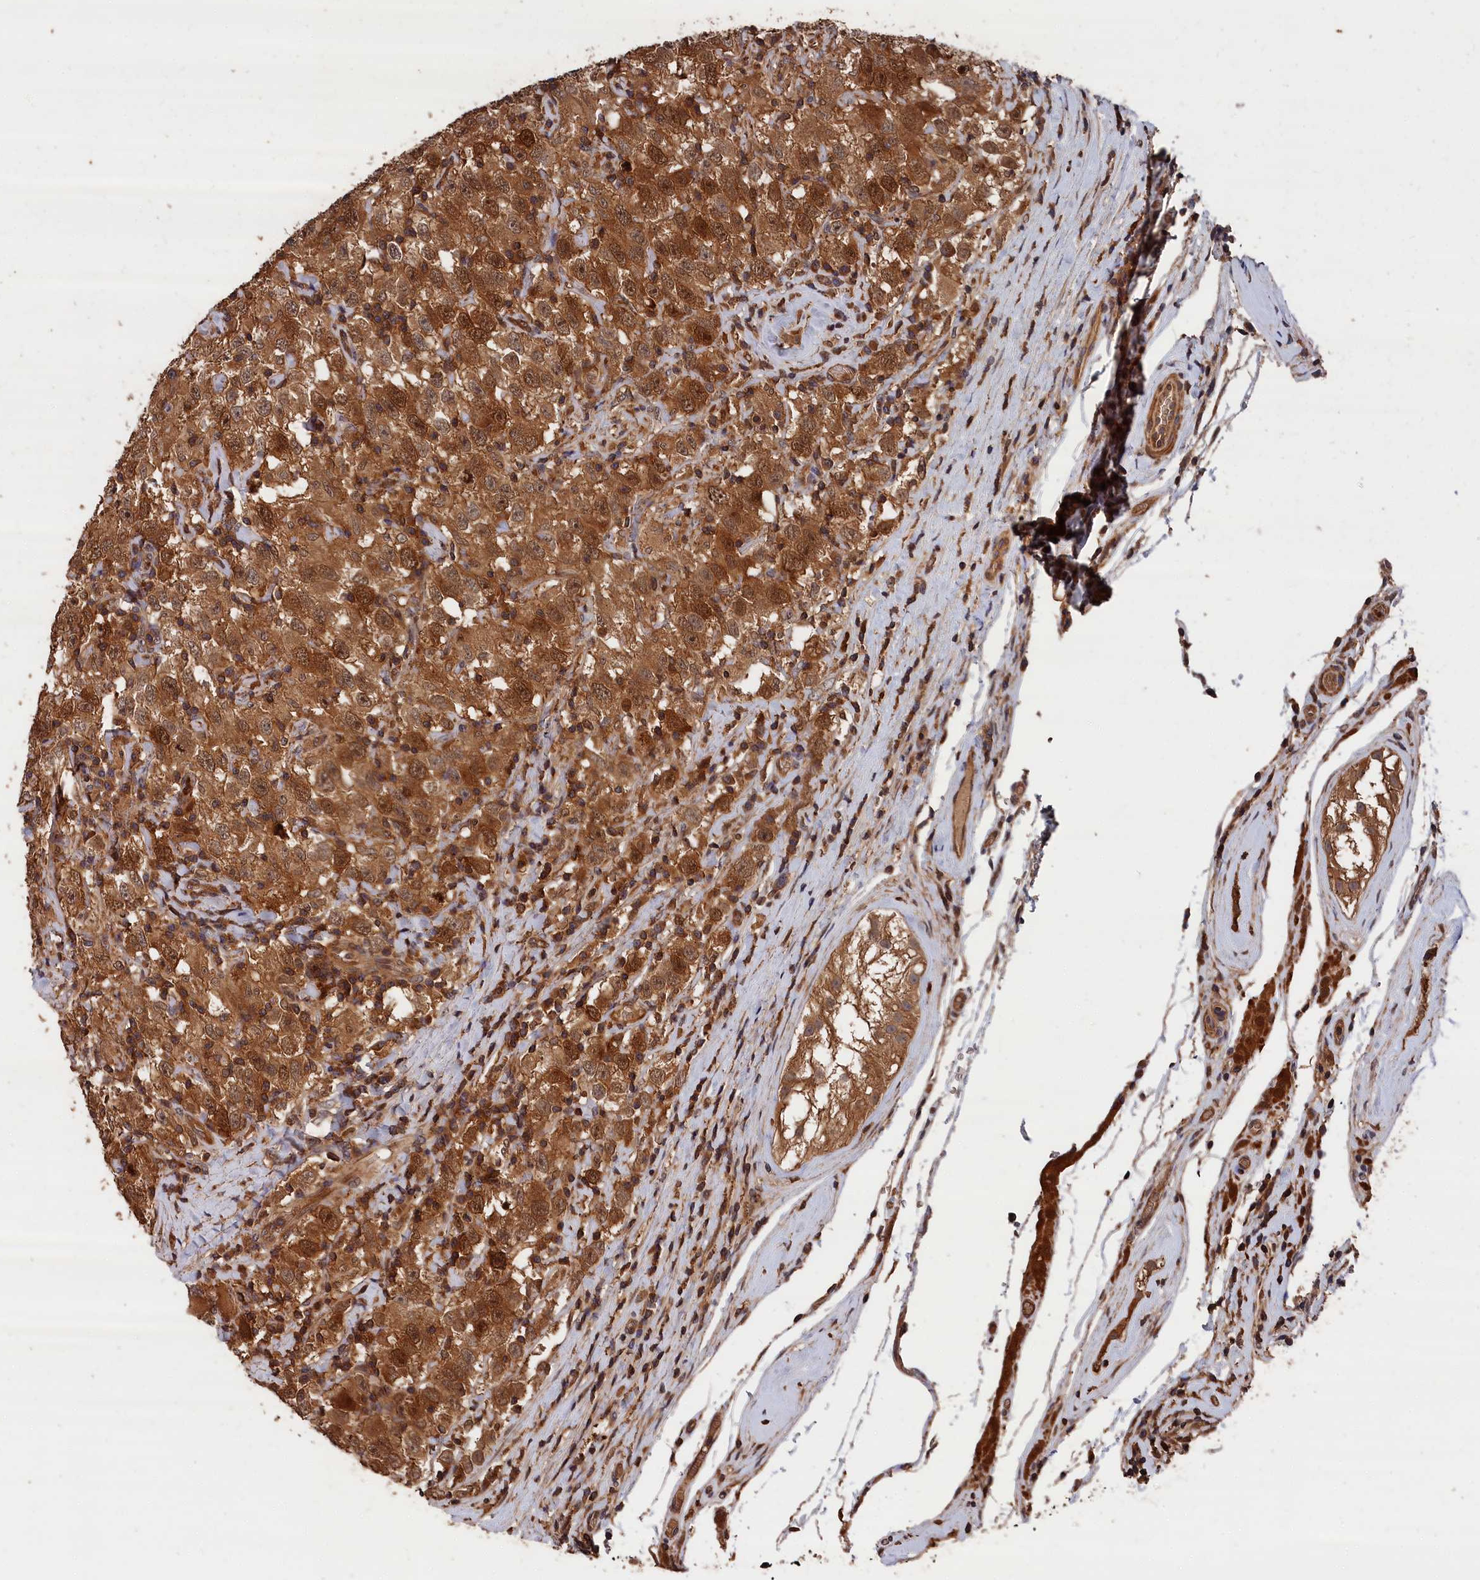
{"staining": {"intensity": "strong", "quantity": ">75%", "location": "cytoplasmic/membranous,nuclear"}, "tissue": "testis cancer", "cell_type": "Tumor cells", "image_type": "cancer", "snomed": [{"axis": "morphology", "description": "Seminoma, NOS"}, {"axis": "topography", "description": "Testis"}], "caption": "Immunohistochemical staining of testis seminoma exhibits high levels of strong cytoplasmic/membranous and nuclear protein positivity in about >75% of tumor cells.", "gene": "RMI2", "patient": {"sex": "male", "age": 41}}